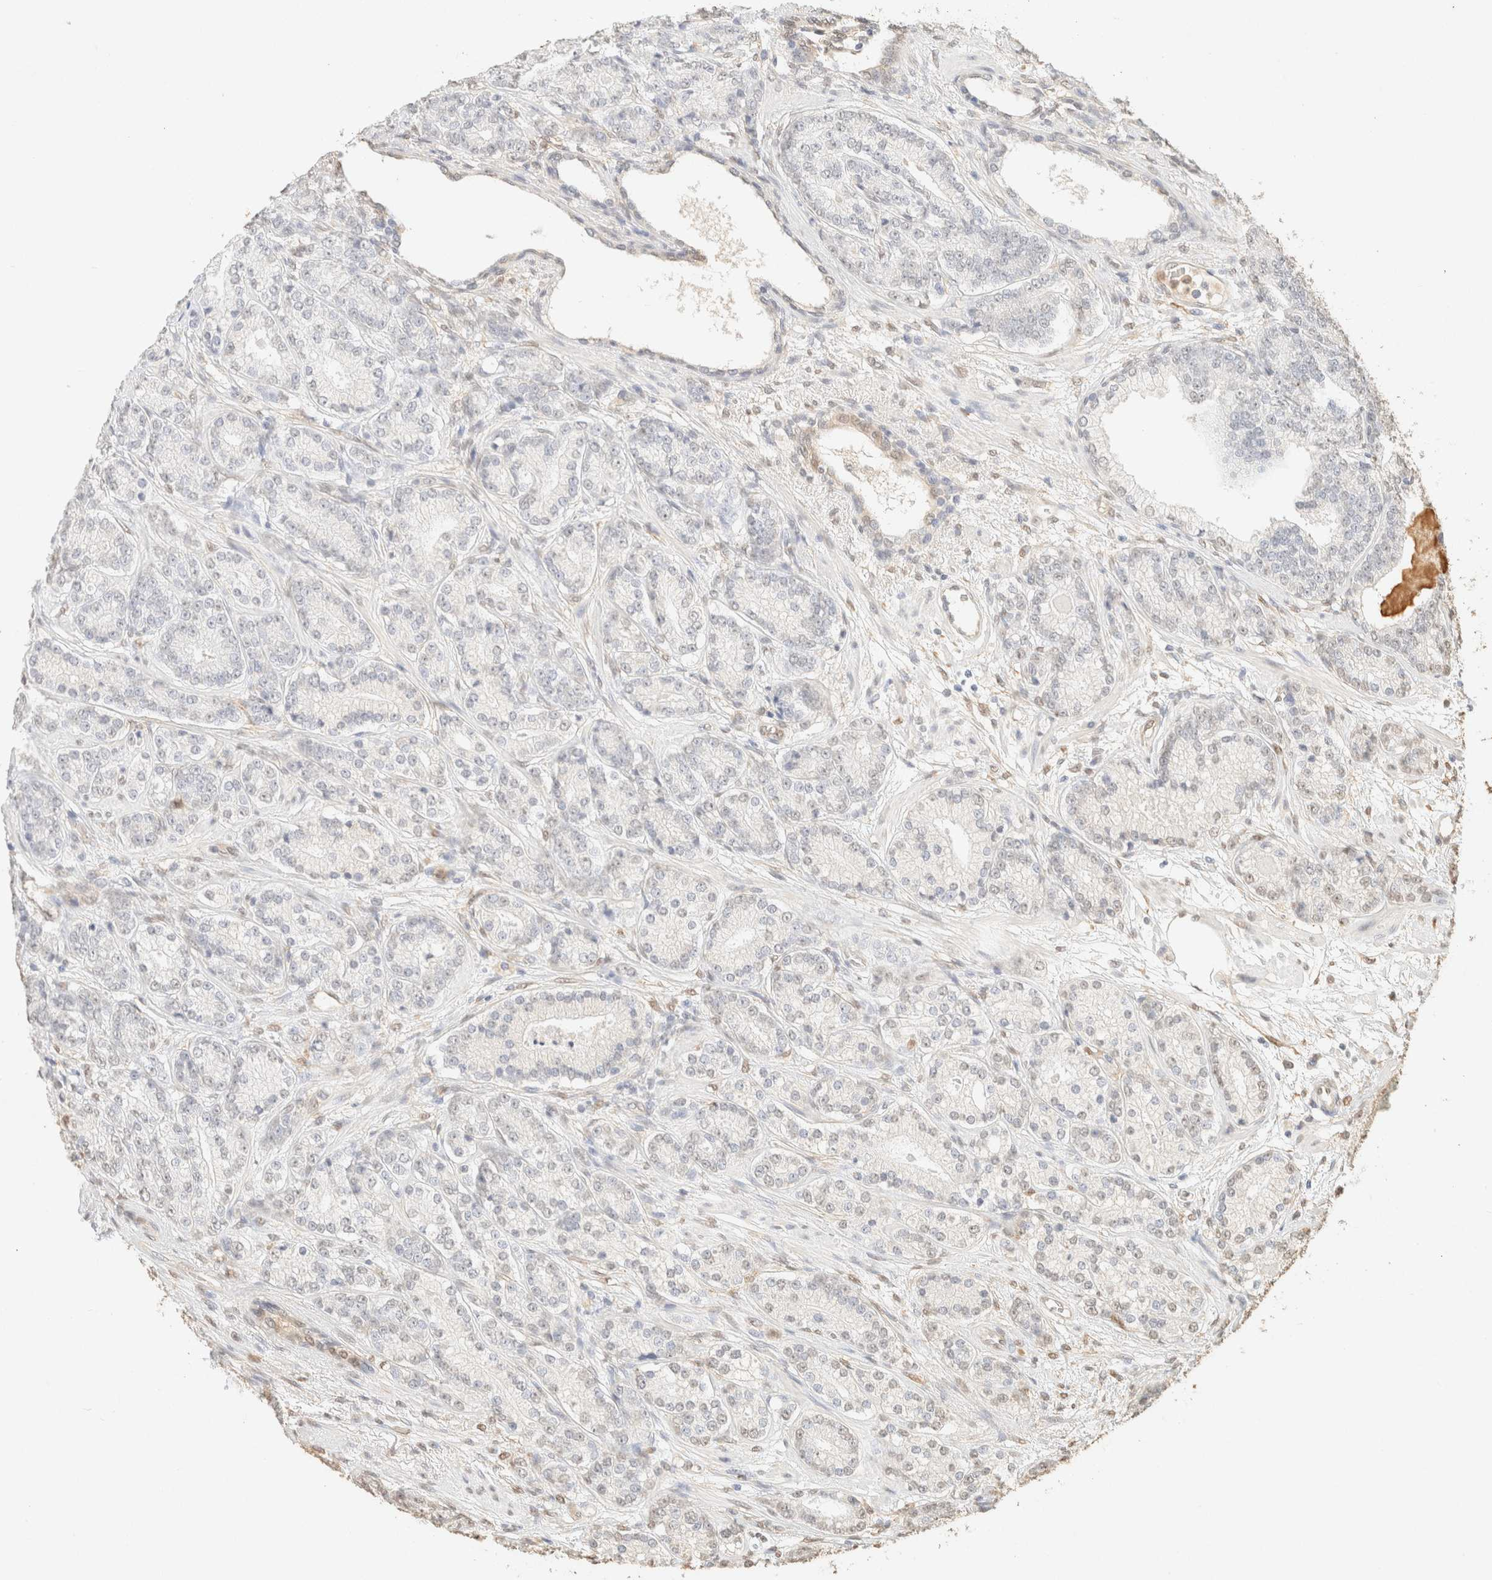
{"staining": {"intensity": "negative", "quantity": "none", "location": "none"}, "tissue": "prostate cancer", "cell_type": "Tumor cells", "image_type": "cancer", "snomed": [{"axis": "morphology", "description": "Adenocarcinoma, High grade"}, {"axis": "topography", "description": "Prostate"}], "caption": "This is an immunohistochemistry (IHC) image of human adenocarcinoma (high-grade) (prostate). There is no positivity in tumor cells.", "gene": "S100A13", "patient": {"sex": "male", "age": 61}}